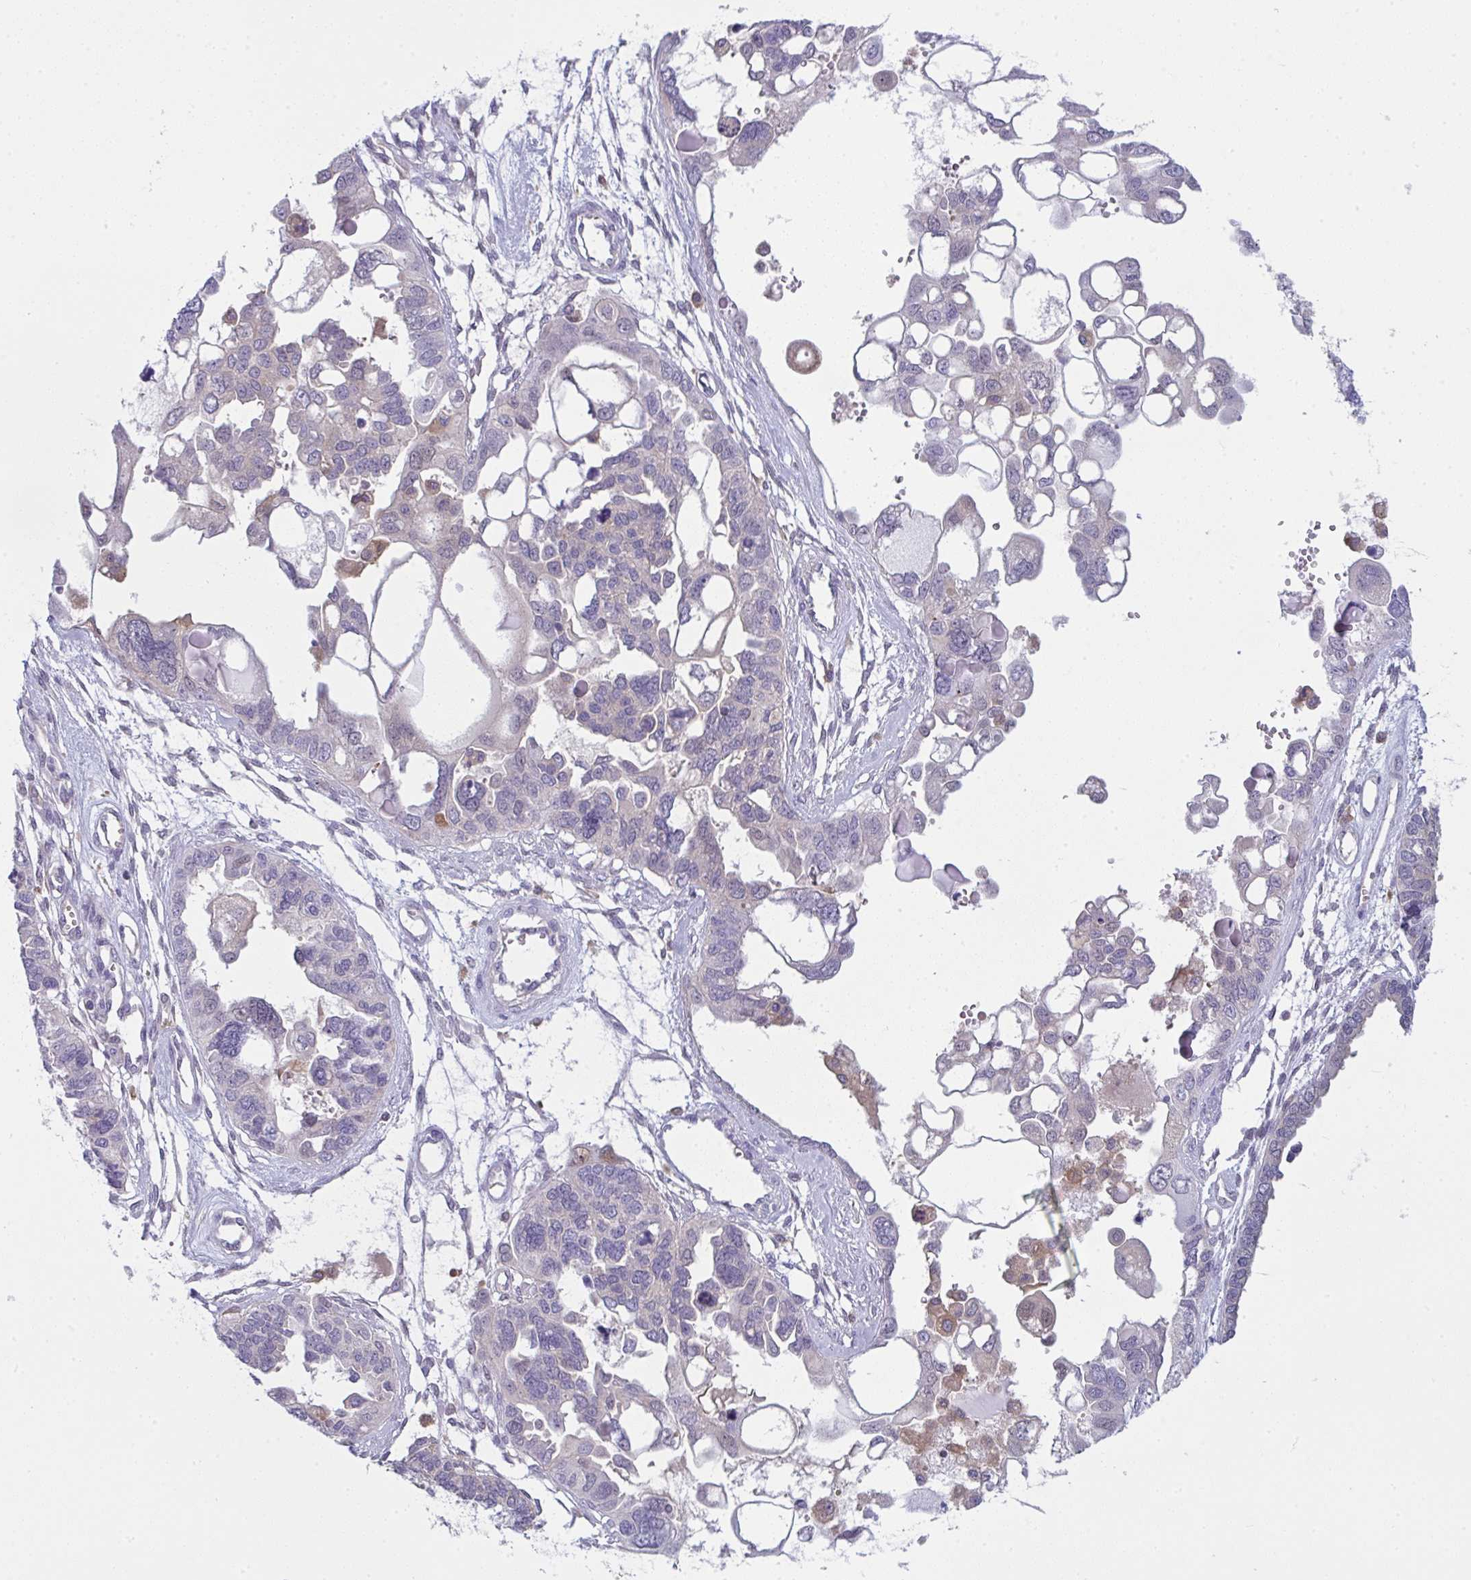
{"staining": {"intensity": "weak", "quantity": "25%-75%", "location": "cytoplasmic/membranous"}, "tissue": "ovarian cancer", "cell_type": "Tumor cells", "image_type": "cancer", "snomed": [{"axis": "morphology", "description": "Cystadenocarcinoma, serous, NOS"}, {"axis": "topography", "description": "Ovary"}], "caption": "Immunohistochemical staining of human ovarian cancer (serous cystadenocarcinoma) demonstrates low levels of weak cytoplasmic/membranous protein positivity in about 25%-75% of tumor cells.", "gene": "ALDH16A1", "patient": {"sex": "female", "age": 51}}